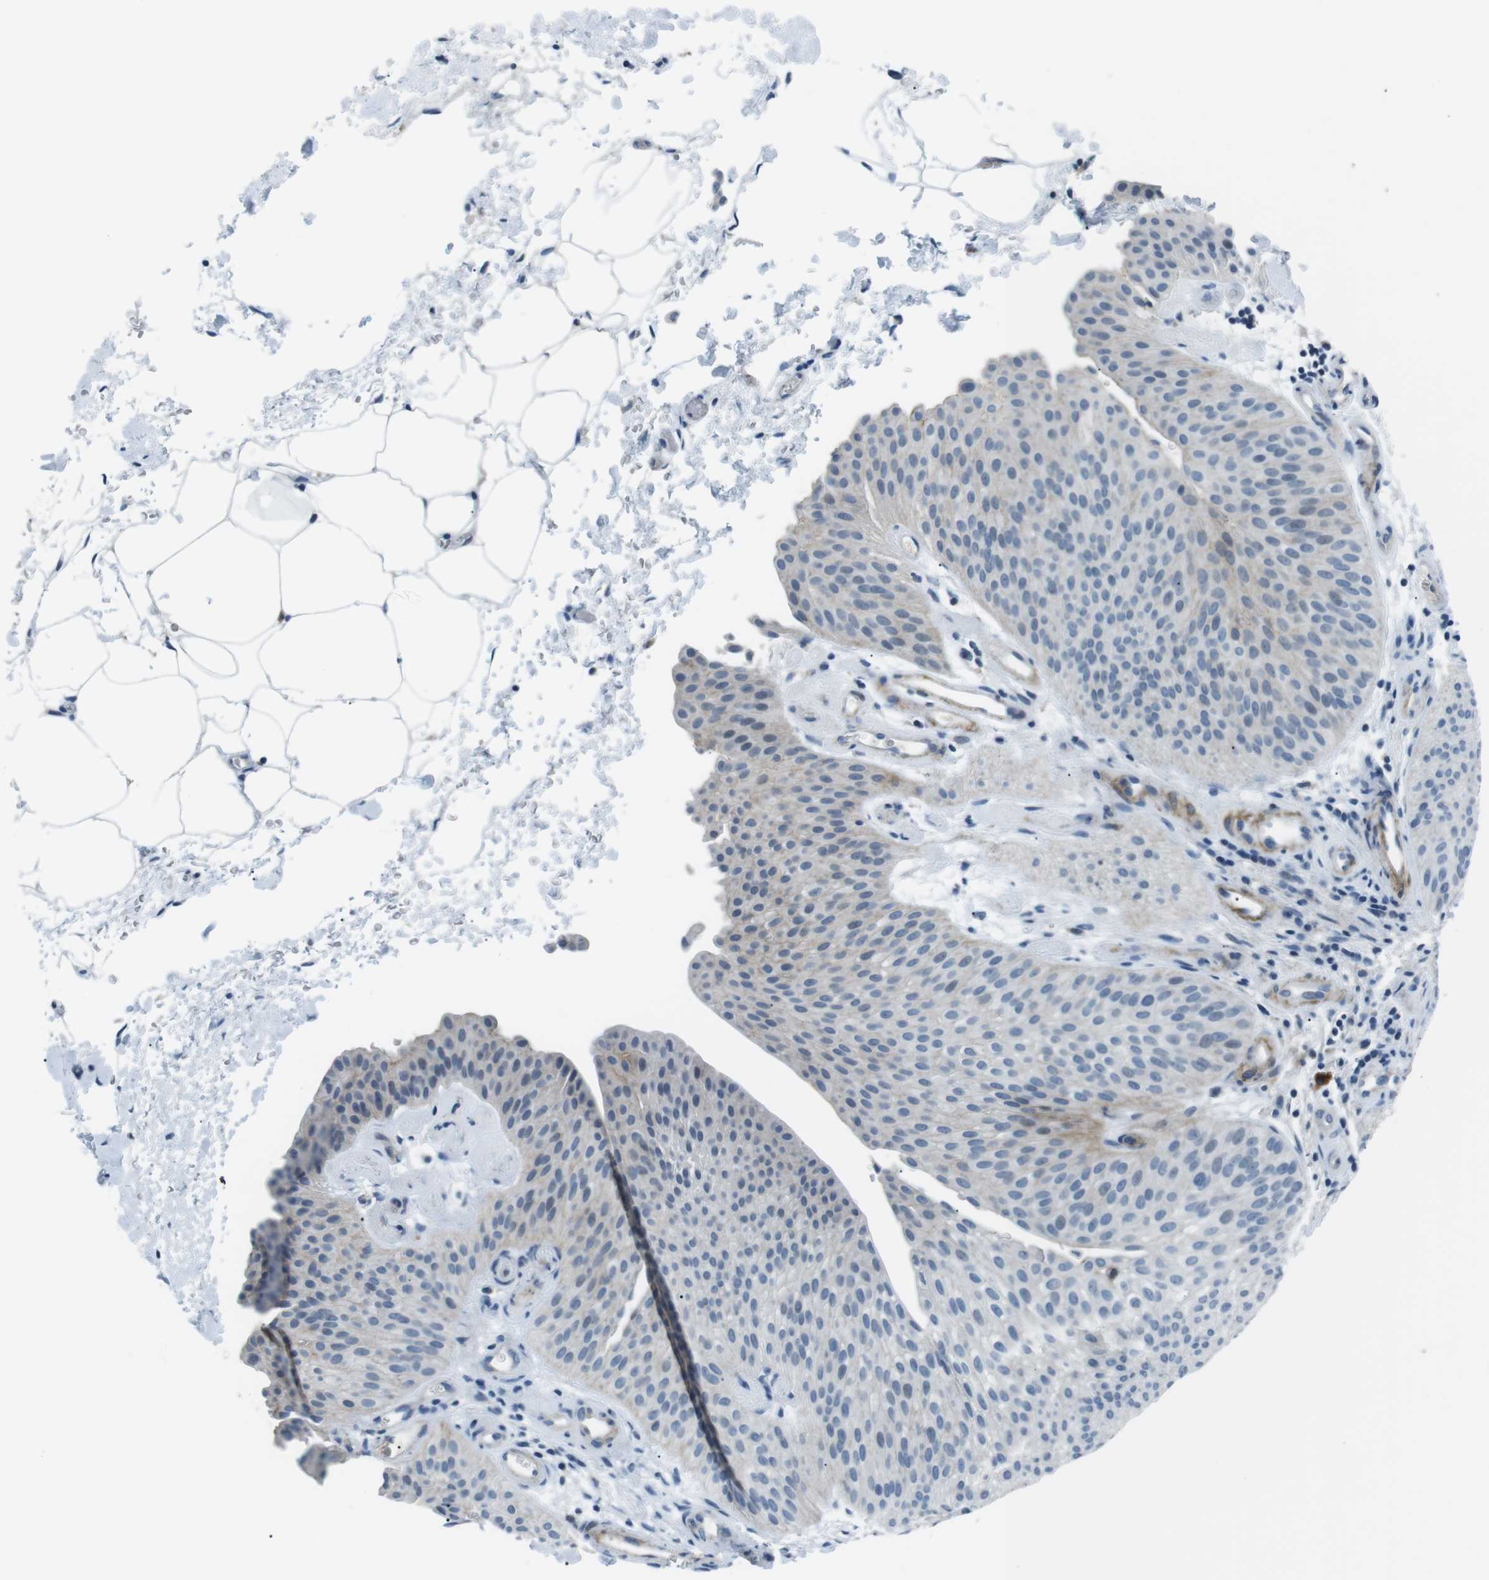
{"staining": {"intensity": "negative", "quantity": "none", "location": "none"}, "tissue": "urothelial cancer", "cell_type": "Tumor cells", "image_type": "cancer", "snomed": [{"axis": "morphology", "description": "Urothelial carcinoma, Low grade"}, {"axis": "topography", "description": "Urinary bladder"}], "caption": "This is a histopathology image of immunohistochemistry (IHC) staining of urothelial carcinoma (low-grade), which shows no positivity in tumor cells. (Stains: DAB immunohistochemistry (IHC) with hematoxylin counter stain, Microscopy: brightfield microscopy at high magnification).", "gene": "ARVCF", "patient": {"sex": "female", "age": 60}}